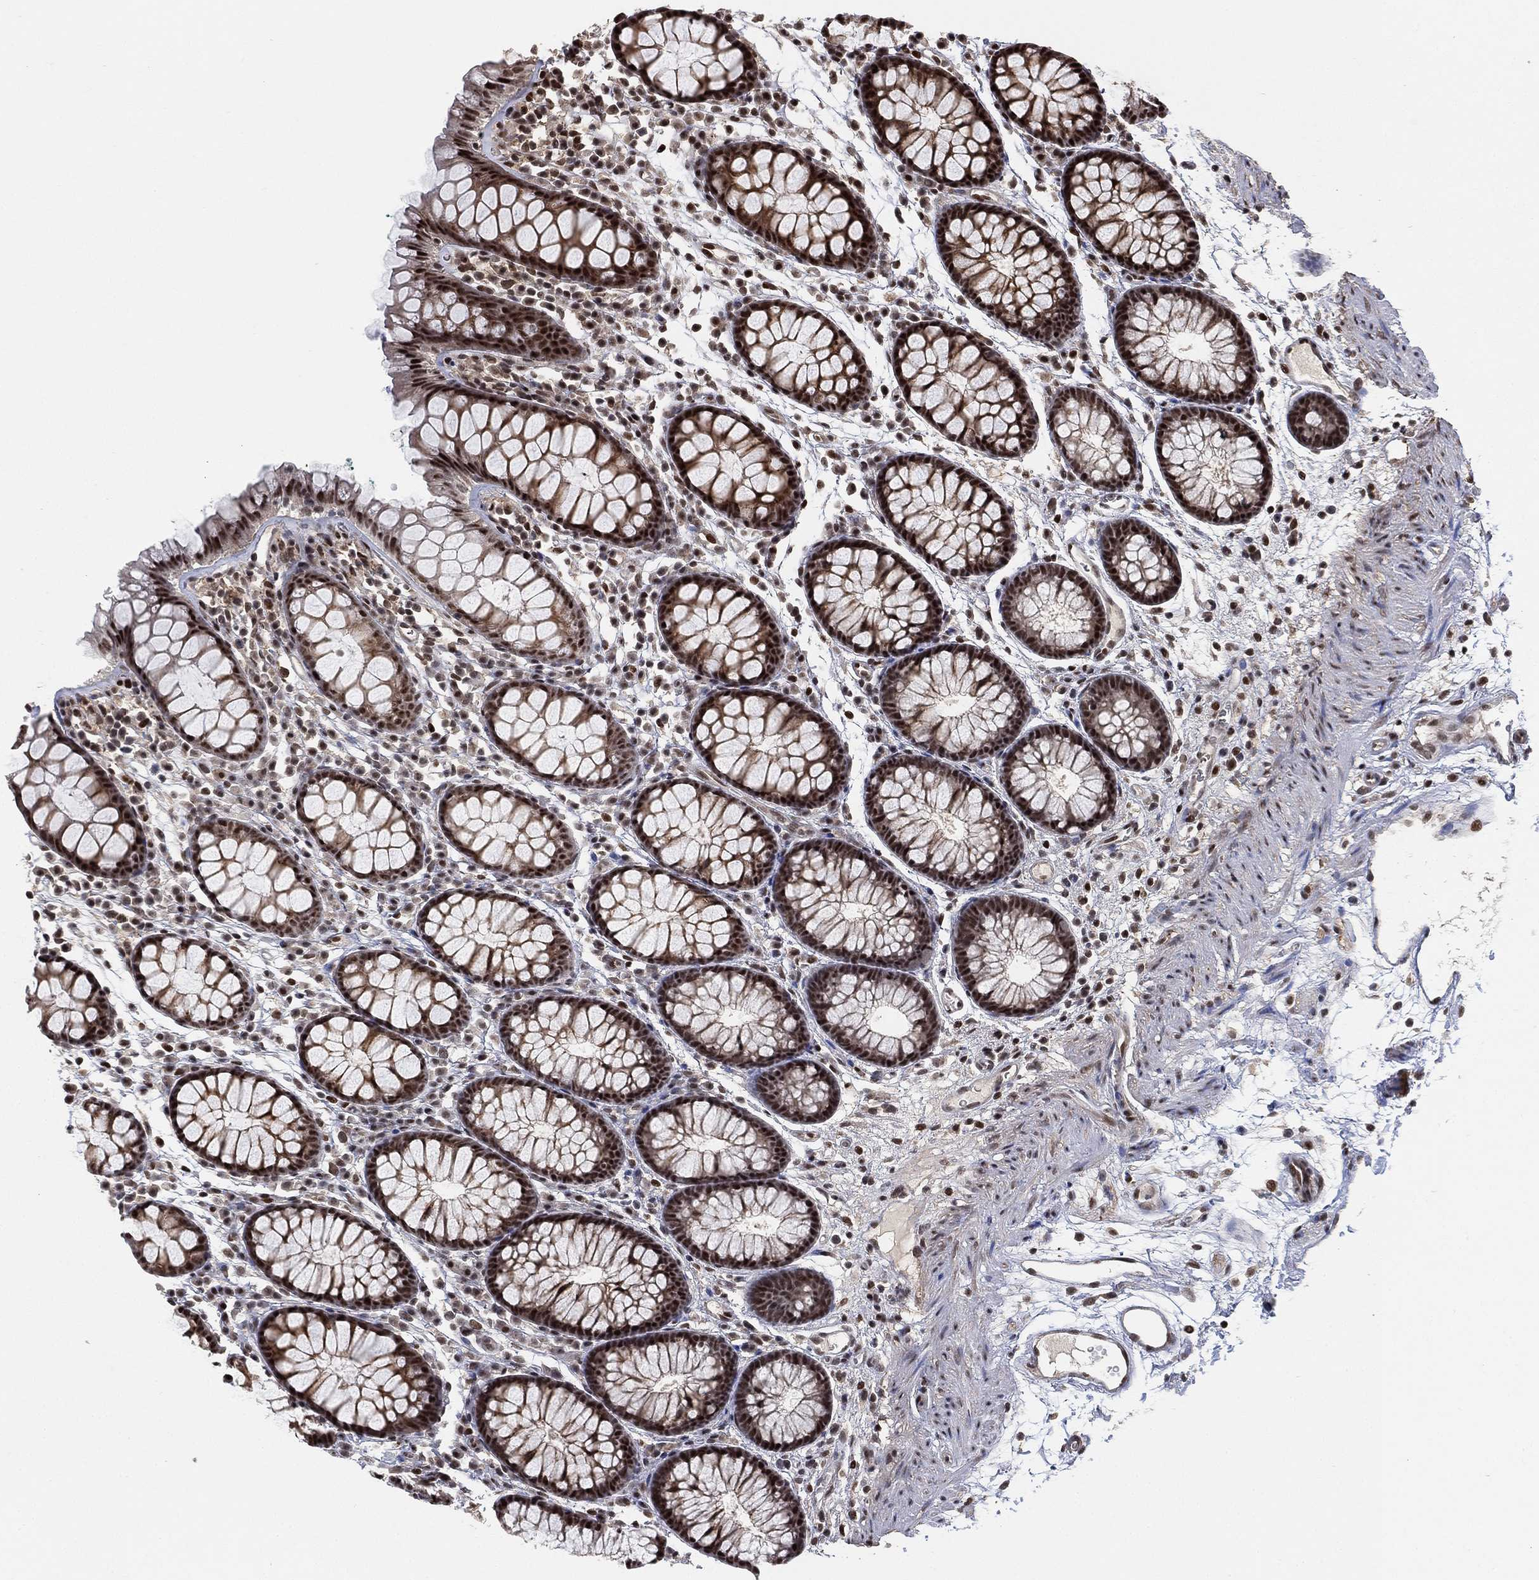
{"staining": {"intensity": "moderate", "quantity": "<25%", "location": "nuclear"}, "tissue": "colon", "cell_type": "Endothelial cells", "image_type": "normal", "snomed": [{"axis": "morphology", "description": "Normal tissue, NOS"}, {"axis": "topography", "description": "Colon"}], "caption": "Immunohistochemistry (IHC) histopathology image of benign colon: human colon stained using immunohistochemistry (IHC) displays low levels of moderate protein expression localized specifically in the nuclear of endothelial cells, appearing as a nuclear brown color.", "gene": "ZSCAN30", "patient": {"sex": "male", "age": 76}}